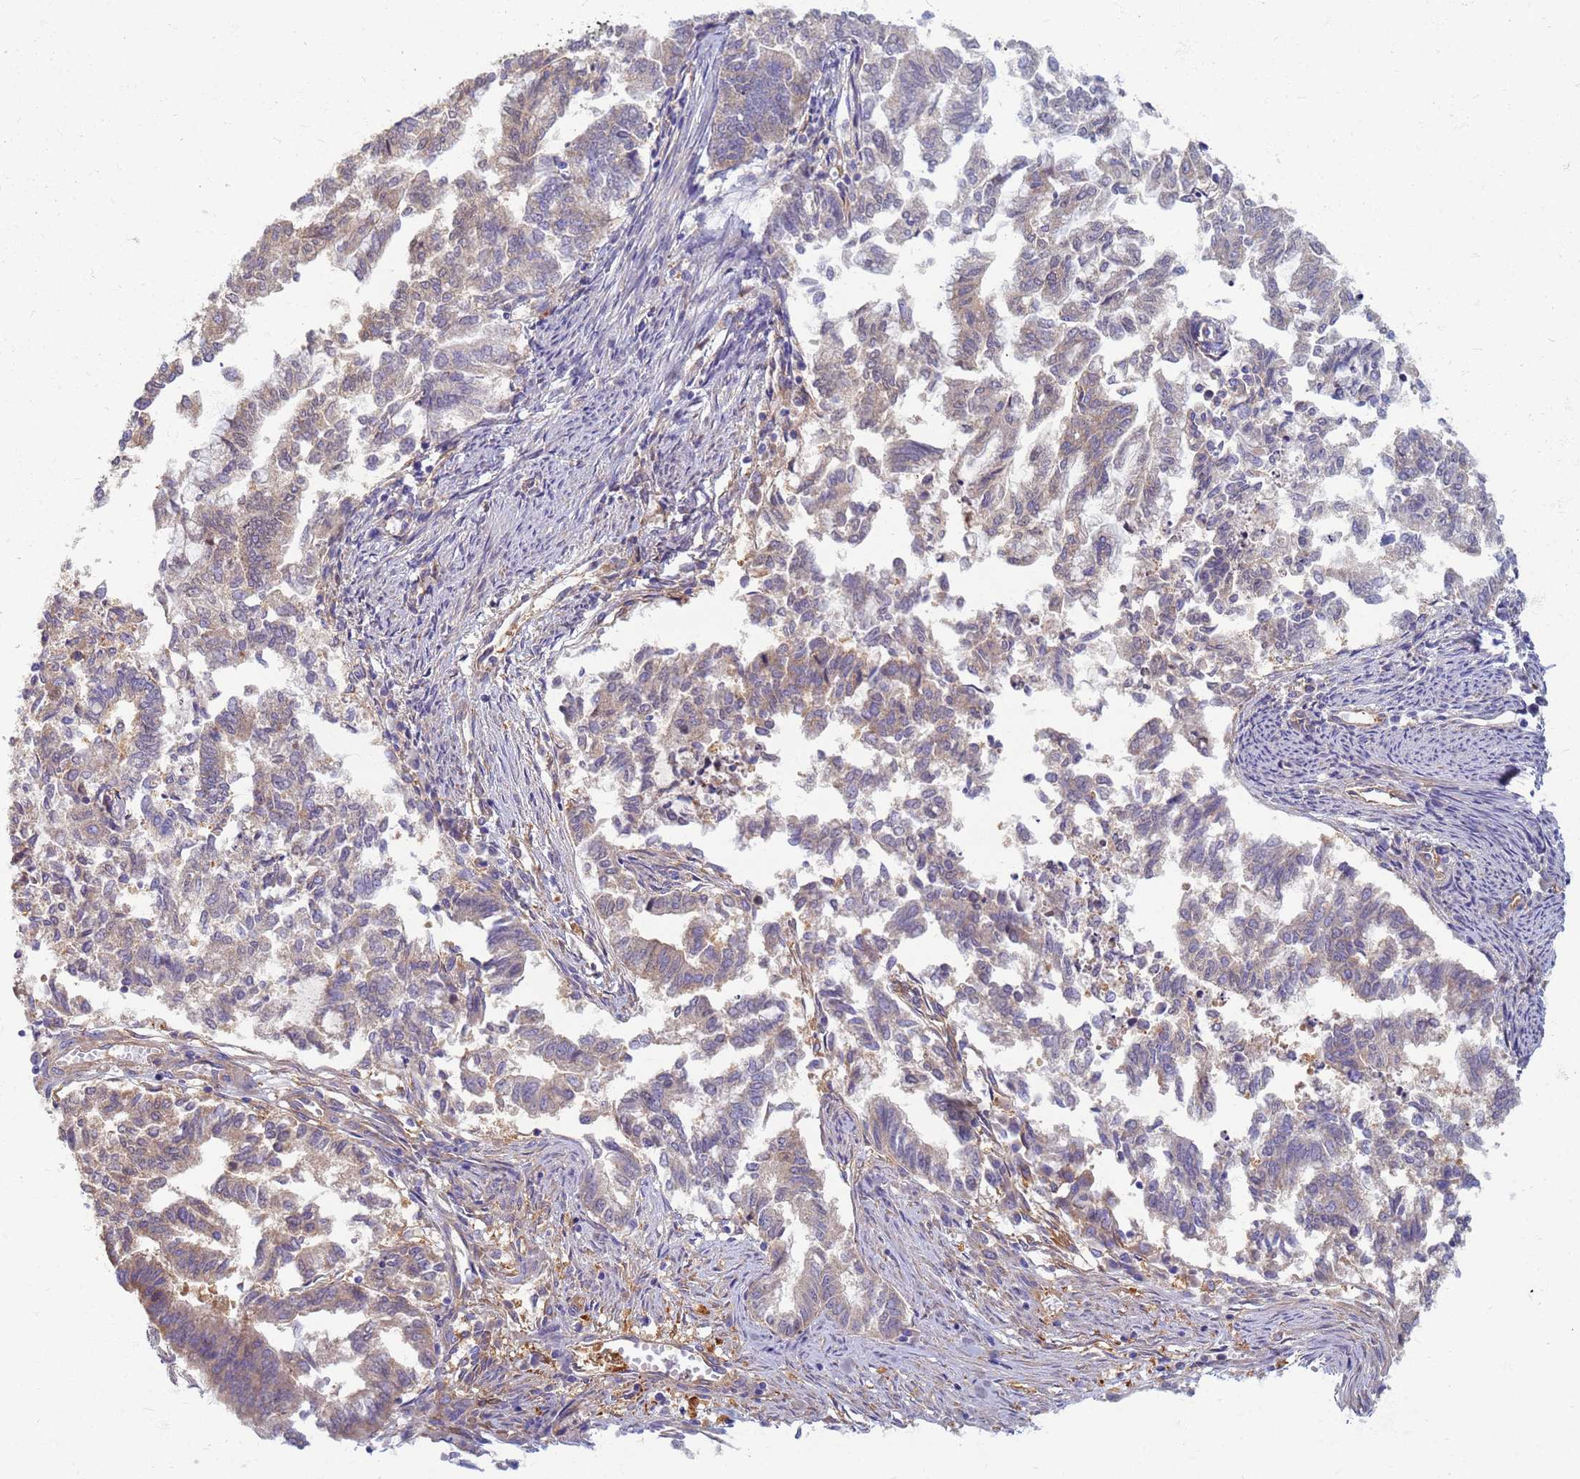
{"staining": {"intensity": "weak", "quantity": "25%-75%", "location": "cytoplasmic/membranous"}, "tissue": "endometrial cancer", "cell_type": "Tumor cells", "image_type": "cancer", "snomed": [{"axis": "morphology", "description": "Adenocarcinoma, NOS"}, {"axis": "topography", "description": "Endometrium"}], "caption": "Immunohistochemical staining of endometrial adenocarcinoma reveals low levels of weak cytoplasmic/membranous staining in about 25%-75% of tumor cells.", "gene": "EEA1", "patient": {"sex": "female", "age": 79}}